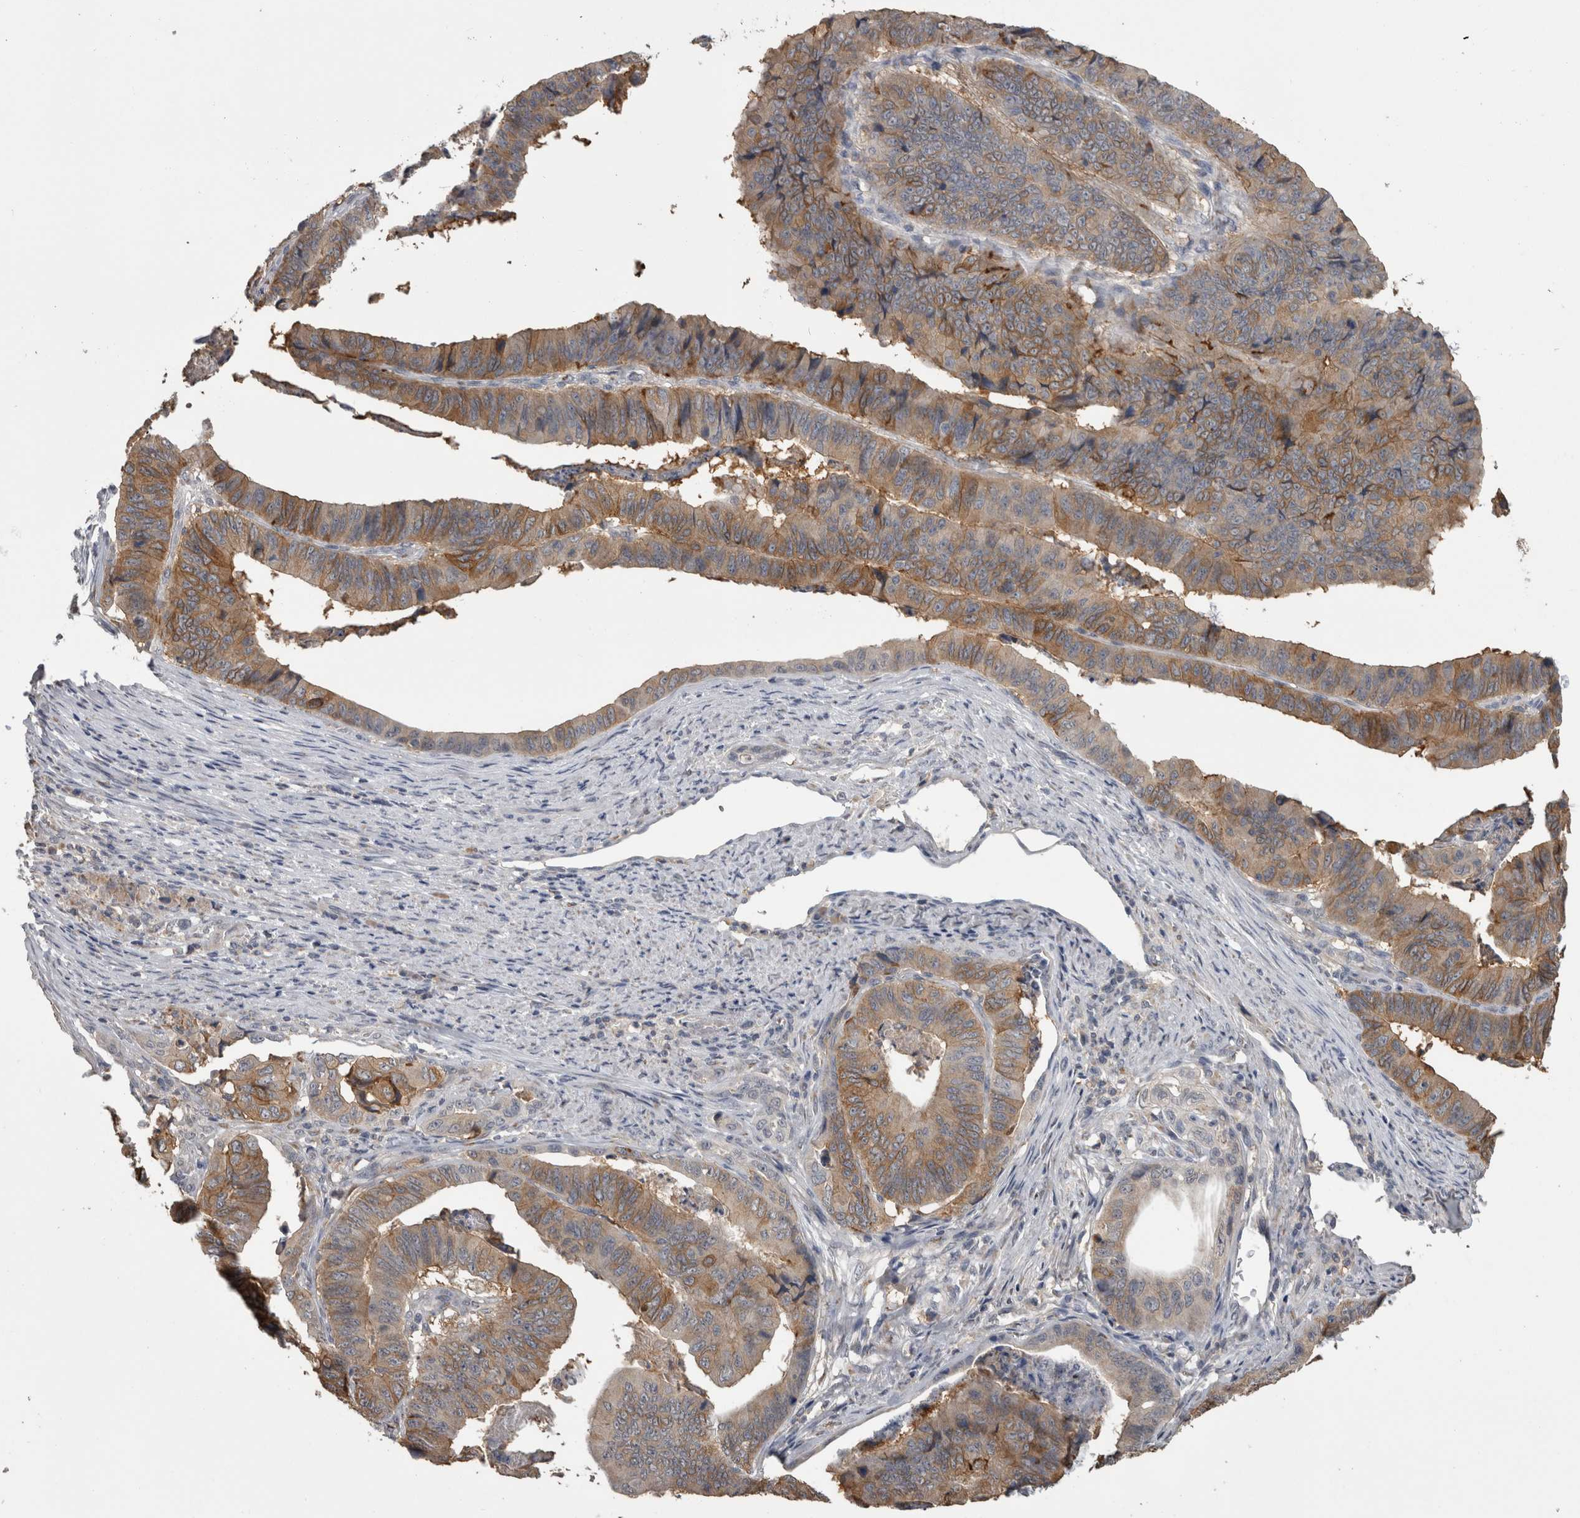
{"staining": {"intensity": "moderate", "quantity": ">75%", "location": "cytoplasmic/membranous"}, "tissue": "stomach cancer", "cell_type": "Tumor cells", "image_type": "cancer", "snomed": [{"axis": "morphology", "description": "Adenocarcinoma, NOS"}, {"axis": "topography", "description": "Stomach, lower"}], "caption": "Protein staining demonstrates moderate cytoplasmic/membranous staining in approximately >75% of tumor cells in stomach adenocarcinoma.", "gene": "ANXA13", "patient": {"sex": "male", "age": 77}}